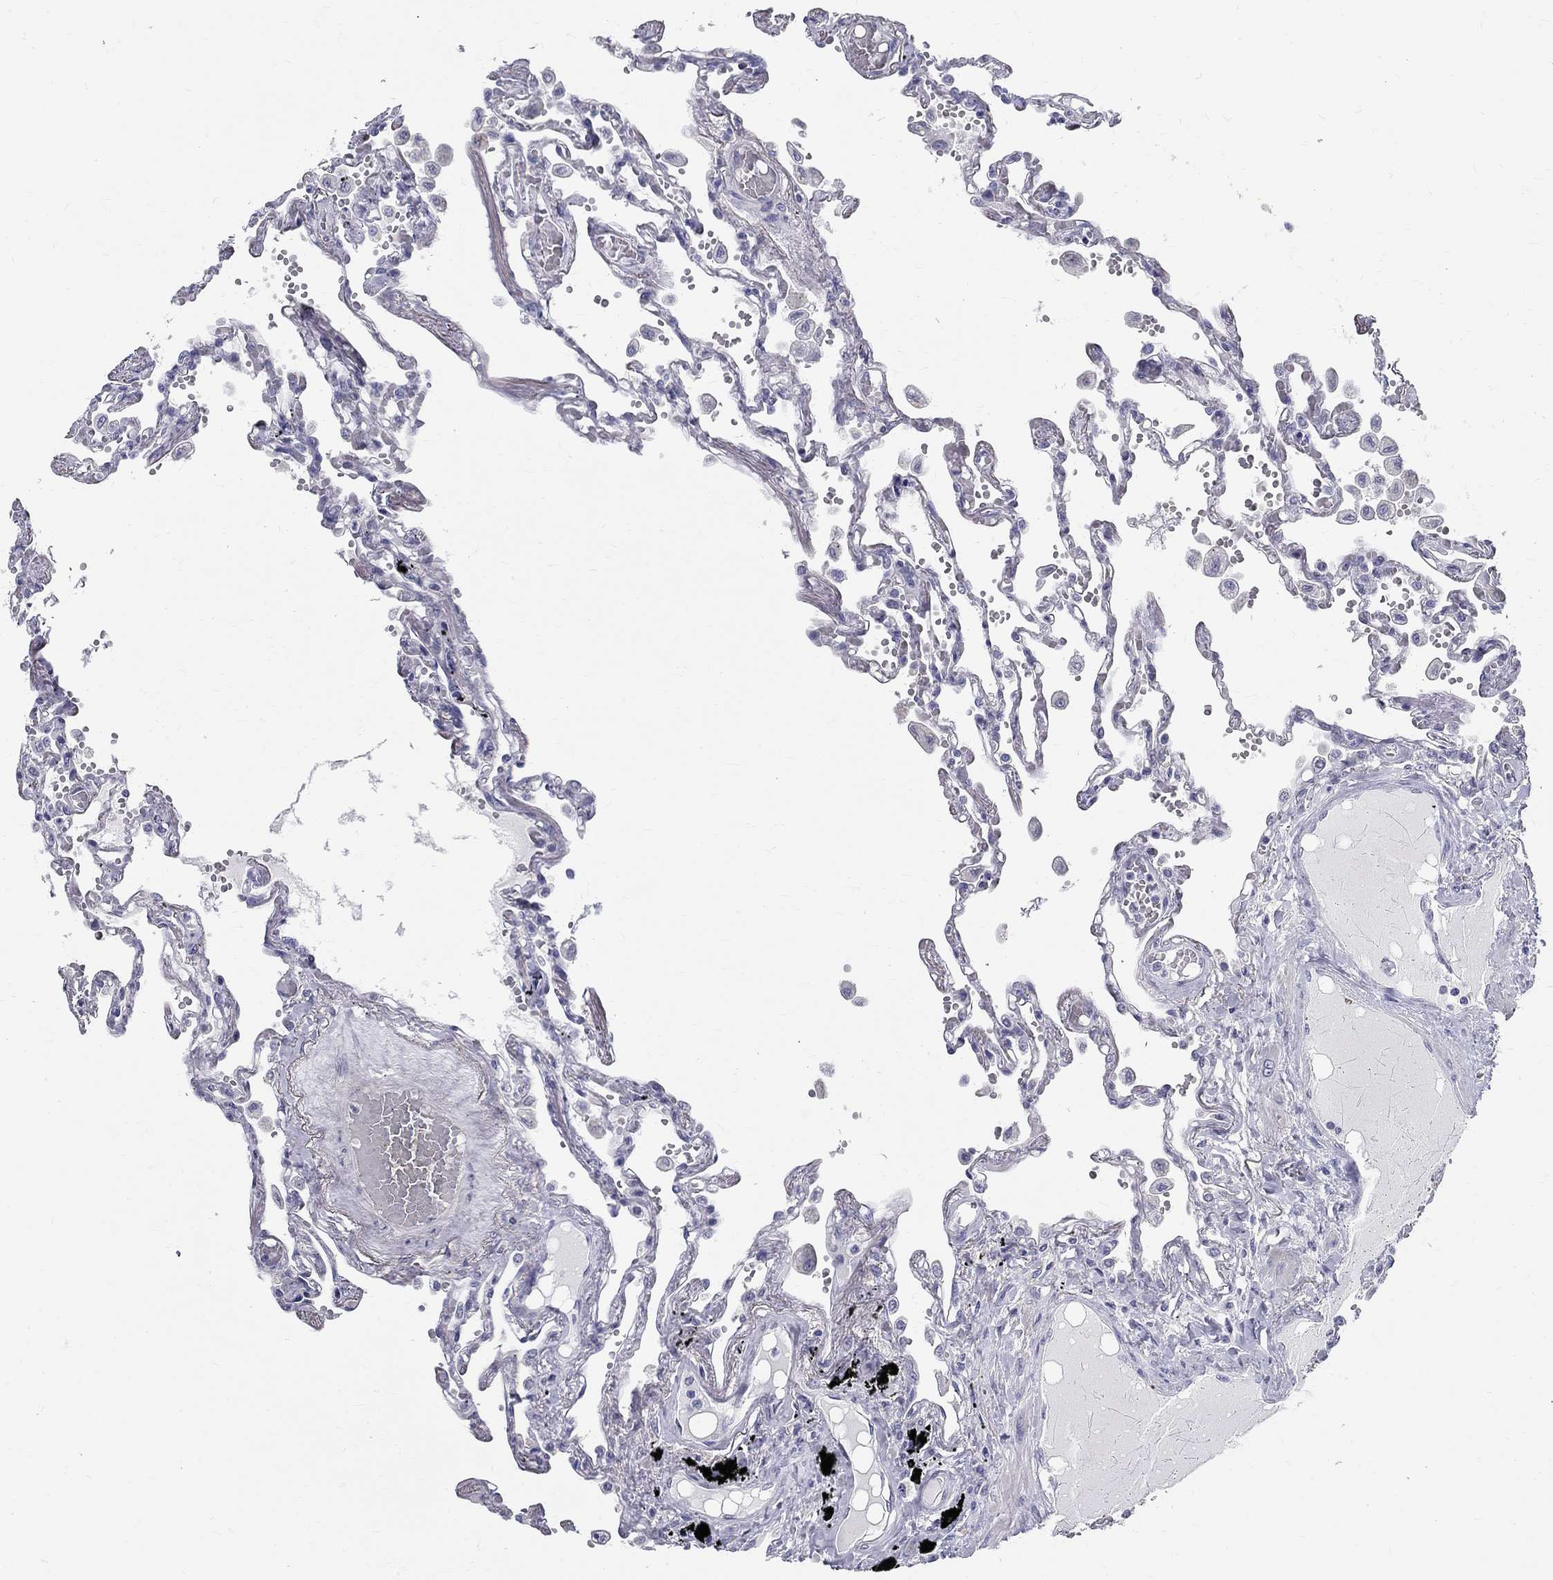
{"staining": {"intensity": "negative", "quantity": "none", "location": "none"}, "tissue": "lung", "cell_type": "Alveolar cells", "image_type": "normal", "snomed": [{"axis": "morphology", "description": "Normal tissue, NOS"}, {"axis": "morphology", "description": "Adenocarcinoma, NOS"}, {"axis": "topography", "description": "Cartilage tissue"}, {"axis": "topography", "description": "Lung"}], "caption": "High power microscopy image of an IHC image of unremarkable lung, revealing no significant expression in alveolar cells. The staining is performed using DAB (3,3'-diaminobenzidine) brown chromogen with nuclei counter-stained in using hematoxylin.", "gene": "TGM4", "patient": {"sex": "female", "age": 67}}